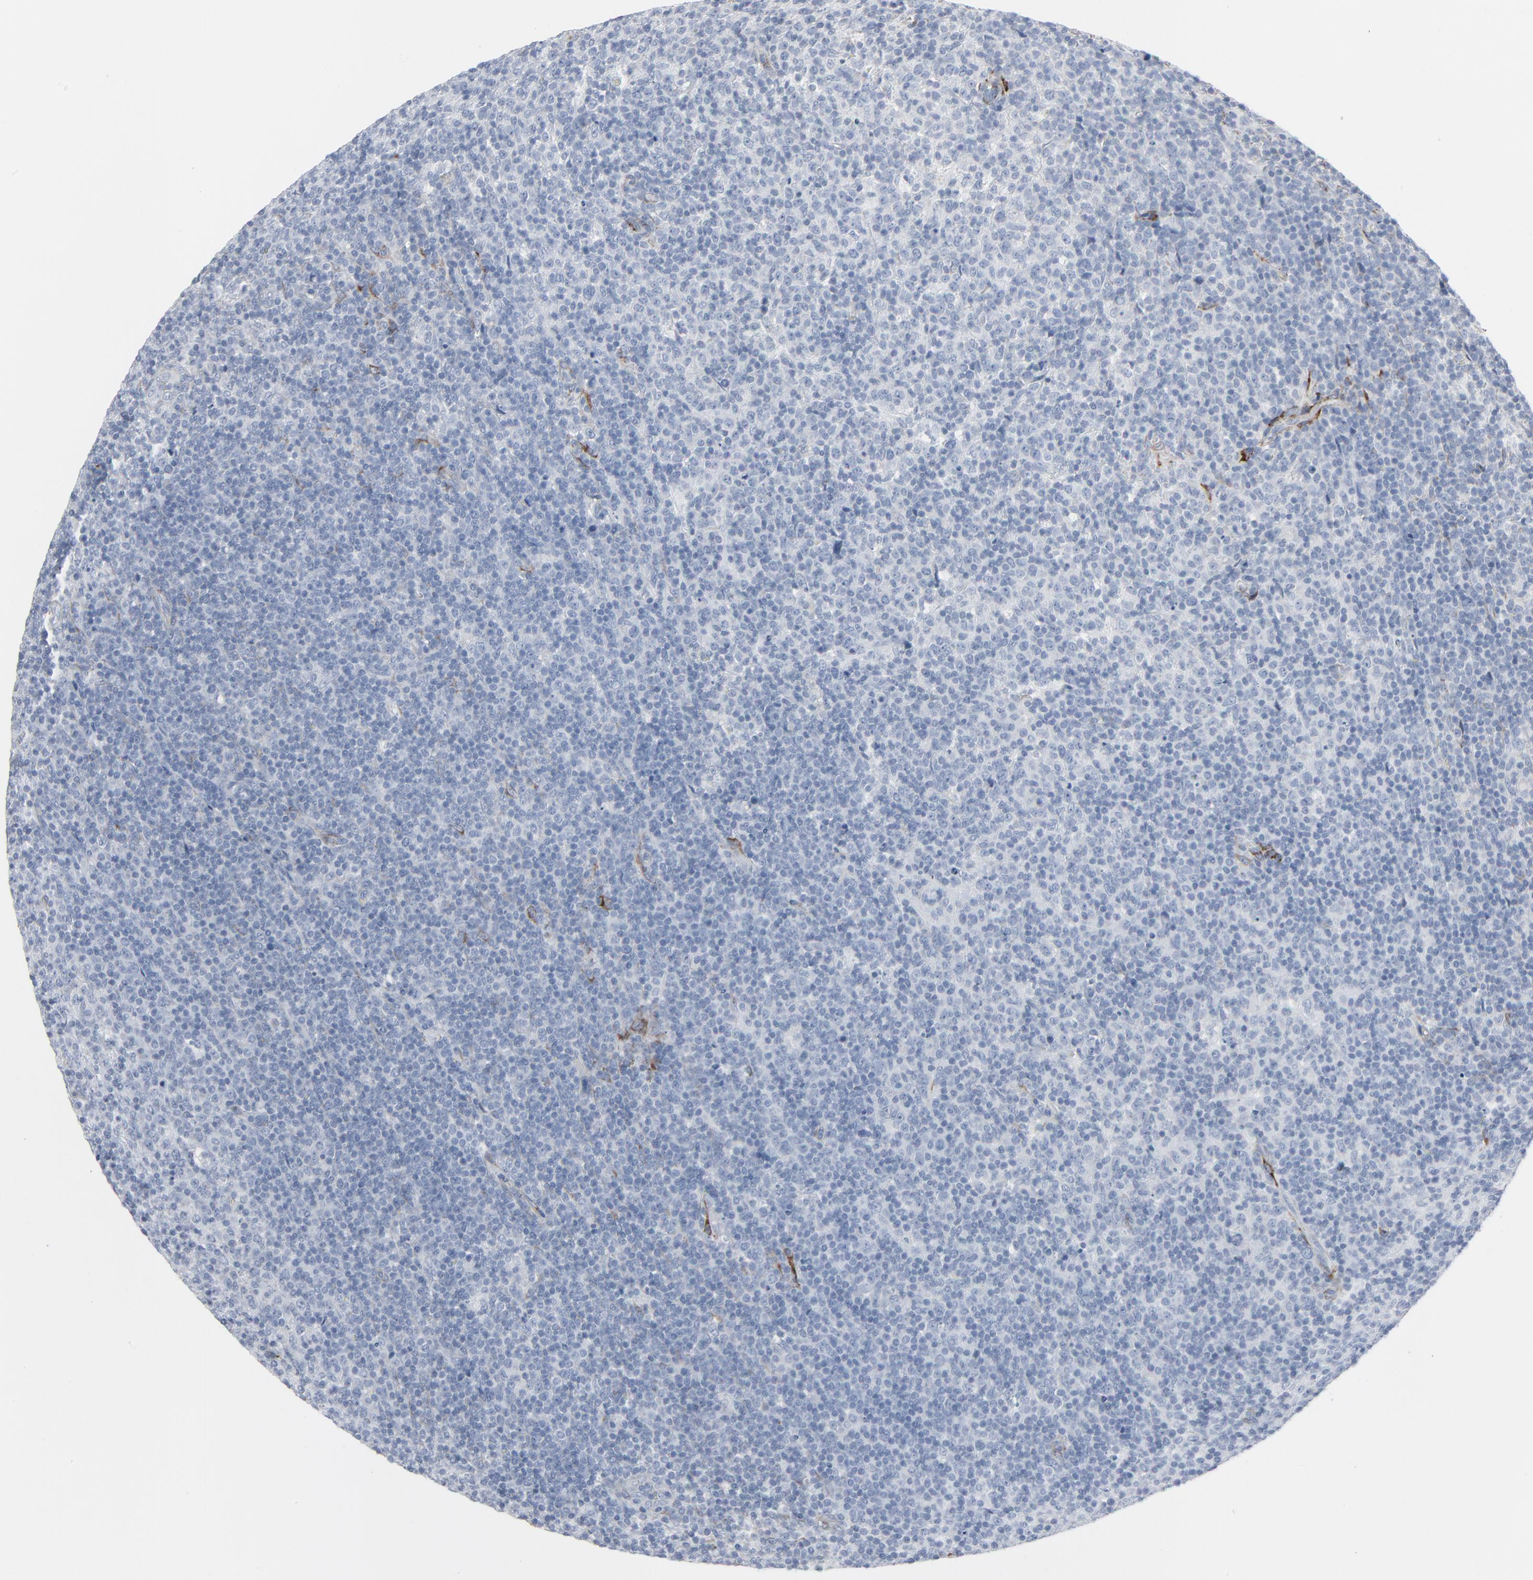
{"staining": {"intensity": "negative", "quantity": "none", "location": "none"}, "tissue": "lymphoma", "cell_type": "Tumor cells", "image_type": "cancer", "snomed": [{"axis": "morphology", "description": "Malignant lymphoma, non-Hodgkin's type, Low grade"}, {"axis": "topography", "description": "Lymph node"}], "caption": "Immunohistochemistry (IHC) histopathology image of low-grade malignant lymphoma, non-Hodgkin's type stained for a protein (brown), which reveals no expression in tumor cells.", "gene": "BGN", "patient": {"sex": "male", "age": 70}}